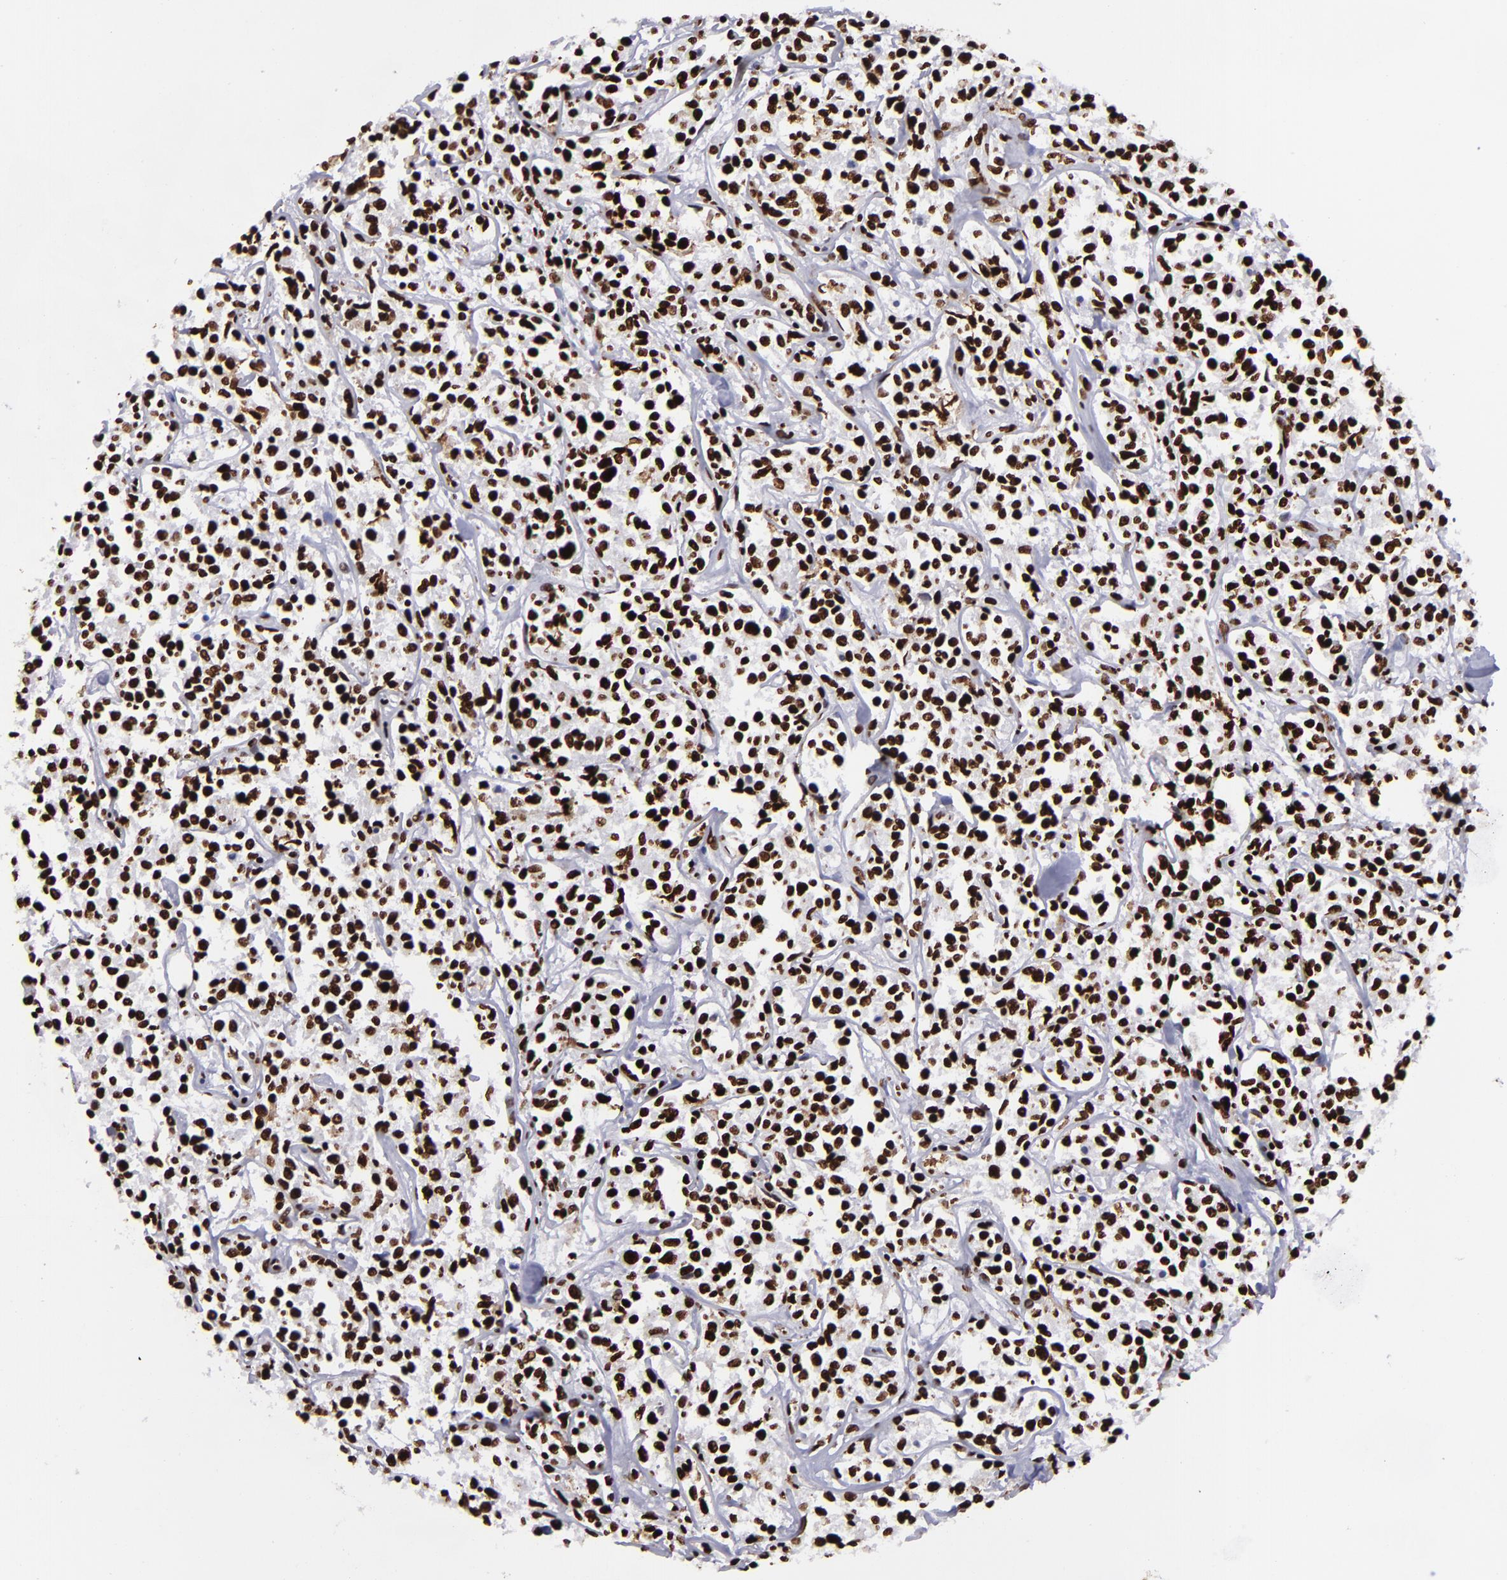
{"staining": {"intensity": "strong", "quantity": ">75%", "location": "nuclear"}, "tissue": "lymphoma", "cell_type": "Tumor cells", "image_type": "cancer", "snomed": [{"axis": "morphology", "description": "Malignant lymphoma, non-Hodgkin's type, Low grade"}, {"axis": "topography", "description": "Small intestine"}], "caption": "Immunohistochemical staining of human lymphoma exhibits high levels of strong nuclear staining in approximately >75% of tumor cells. (DAB (3,3'-diaminobenzidine) IHC, brown staining for protein, blue staining for nuclei).", "gene": "SAFB", "patient": {"sex": "female", "age": 59}}